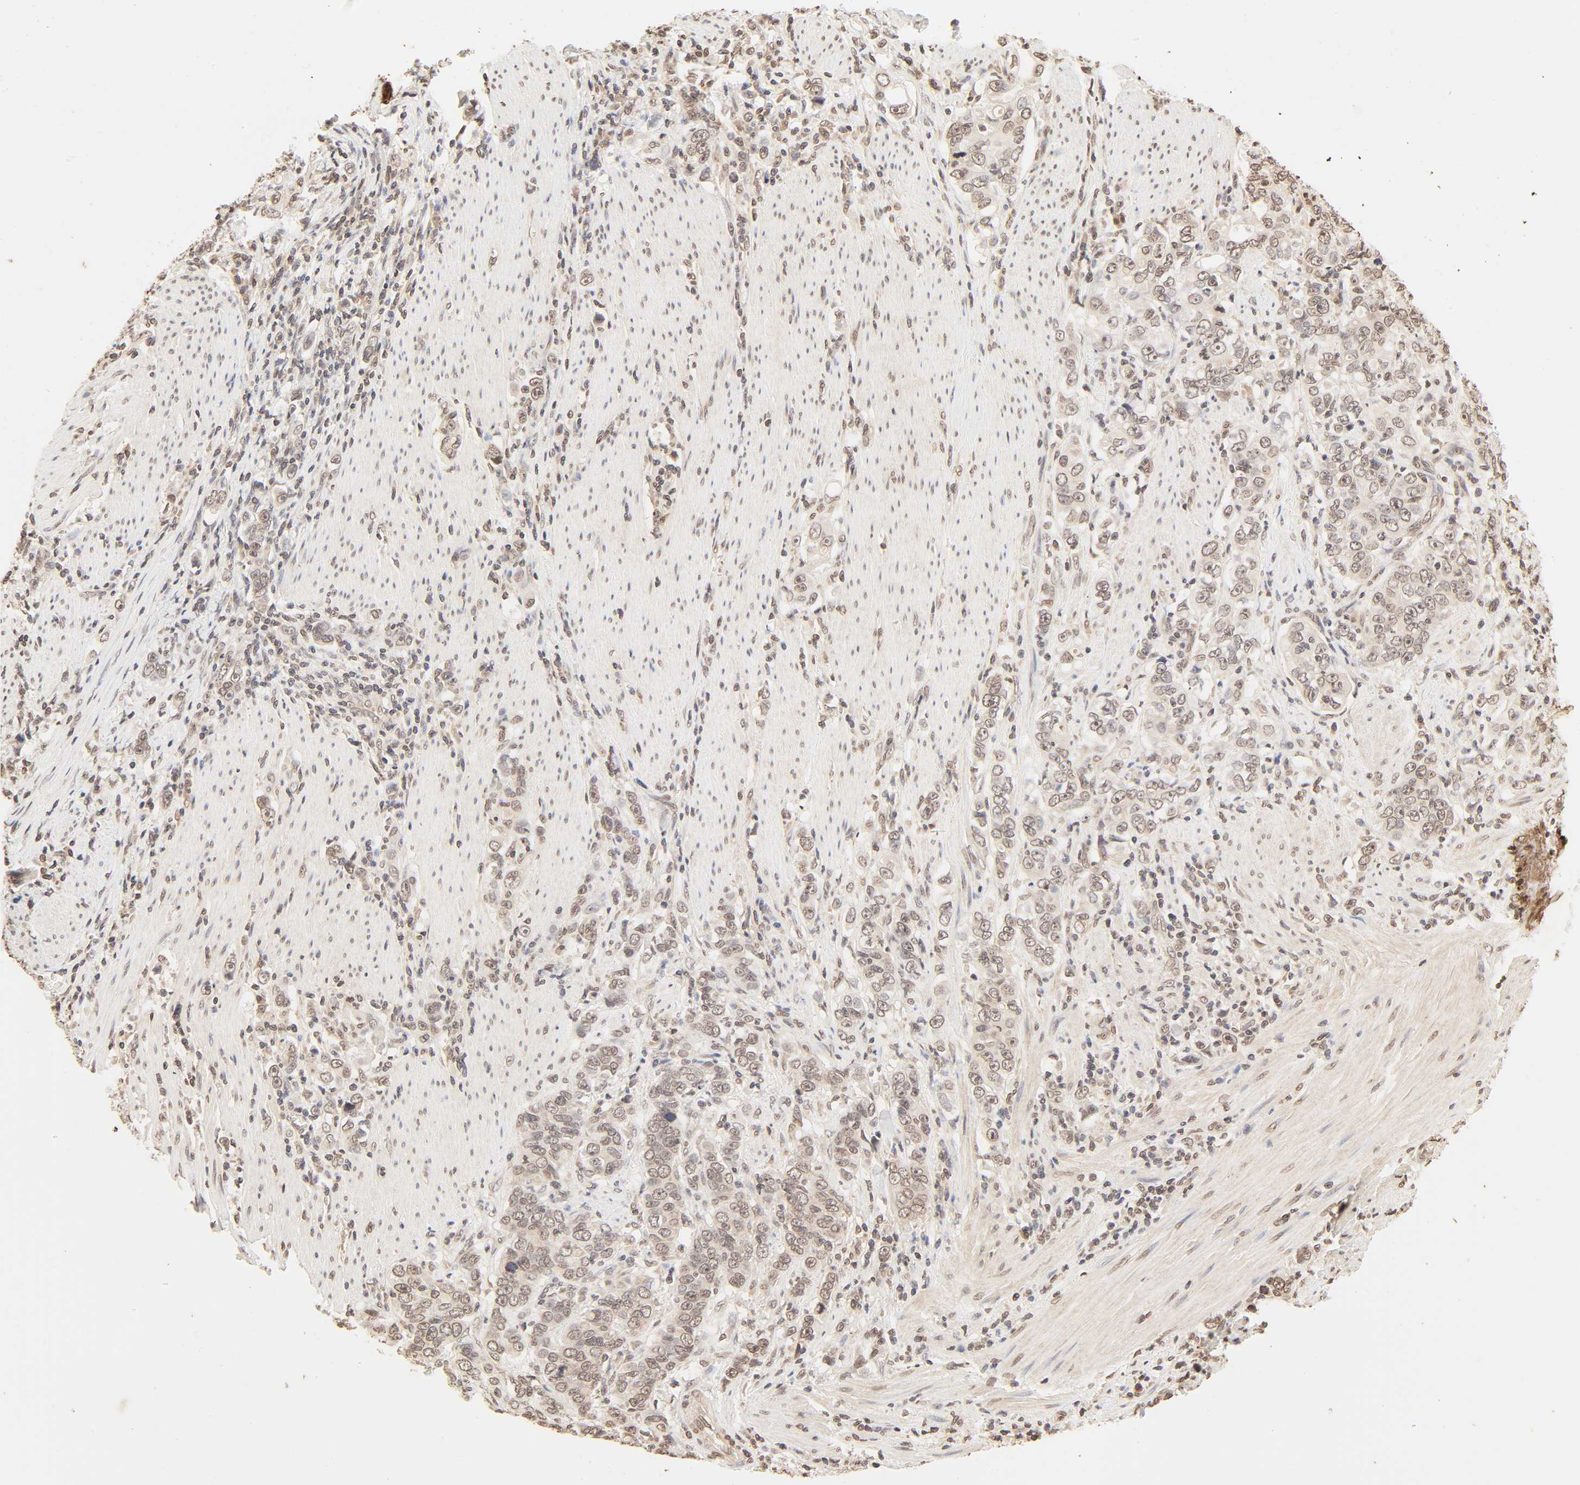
{"staining": {"intensity": "weak", "quantity": ">75%", "location": "cytoplasmic/membranous,nuclear"}, "tissue": "stomach cancer", "cell_type": "Tumor cells", "image_type": "cancer", "snomed": [{"axis": "morphology", "description": "Adenocarcinoma, NOS"}, {"axis": "topography", "description": "Stomach, lower"}], "caption": "IHC (DAB (3,3'-diaminobenzidine)) staining of stomach adenocarcinoma displays weak cytoplasmic/membranous and nuclear protein positivity in approximately >75% of tumor cells.", "gene": "TBL1X", "patient": {"sex": "female", "age": 72}}